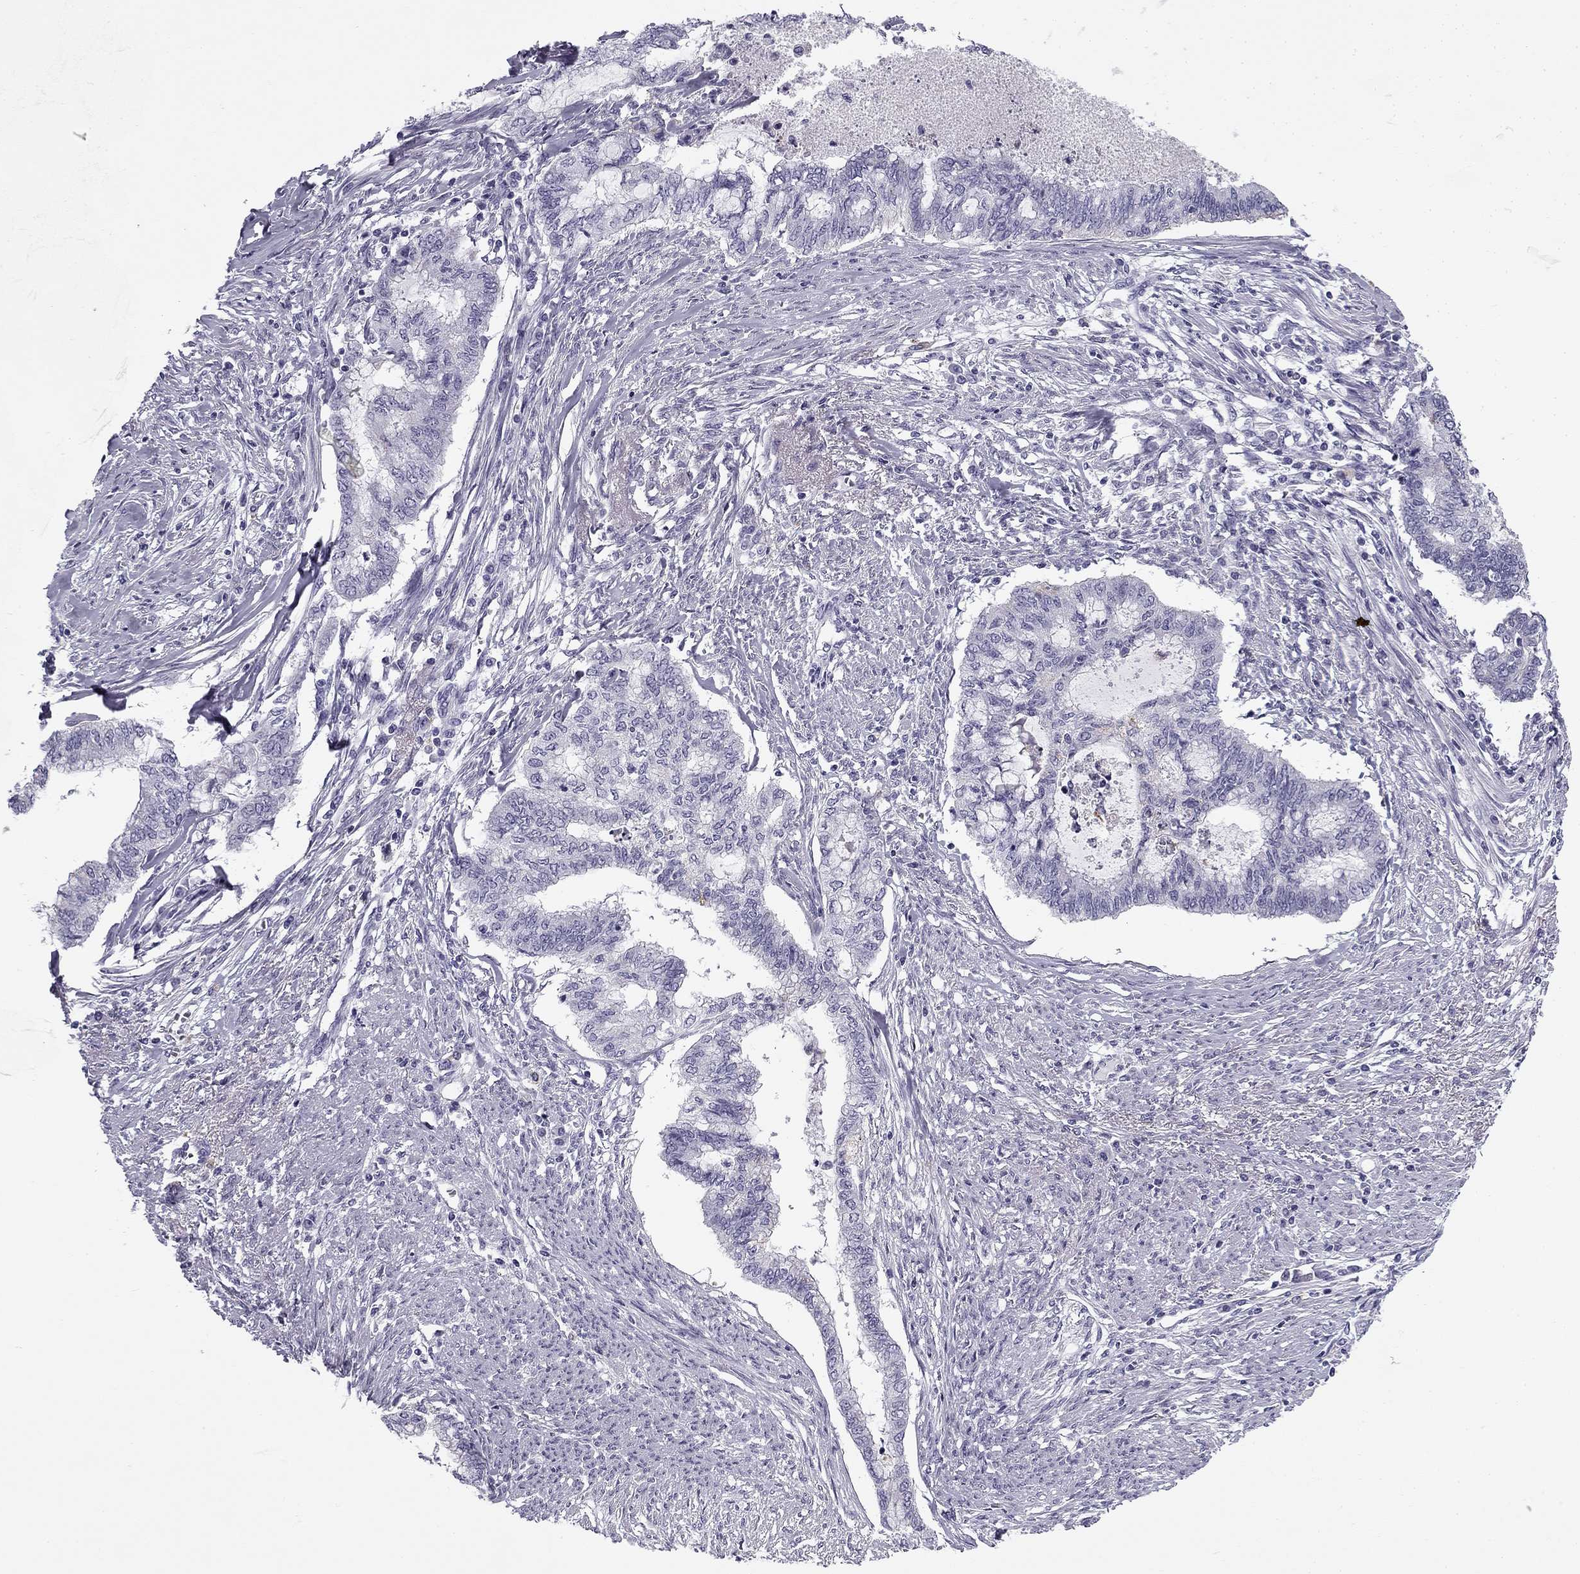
{"staining": {"intensity": "negative", "quantity": "none", "location": "none"}, "tissue": "endometrial cancer", "cell_type": "Tumor cells", "image_type": "cancer", "snomed": [{"axis": "morphology", "description": "Adenocarcinoma, NOS"}, {"axis": "topography", "description": "Endometrium"}], "caption": "Endometrial adenocarcinoma was stained to show a protein in brown. There is no significant staining in tumor cells. (DAB (3,3'-diaminobenzidine) immunohistochemistry visualized using brightfield microscopy, high magnification).", "gene": "MC5R", "patient": {"sex": "female", "age": 79}}